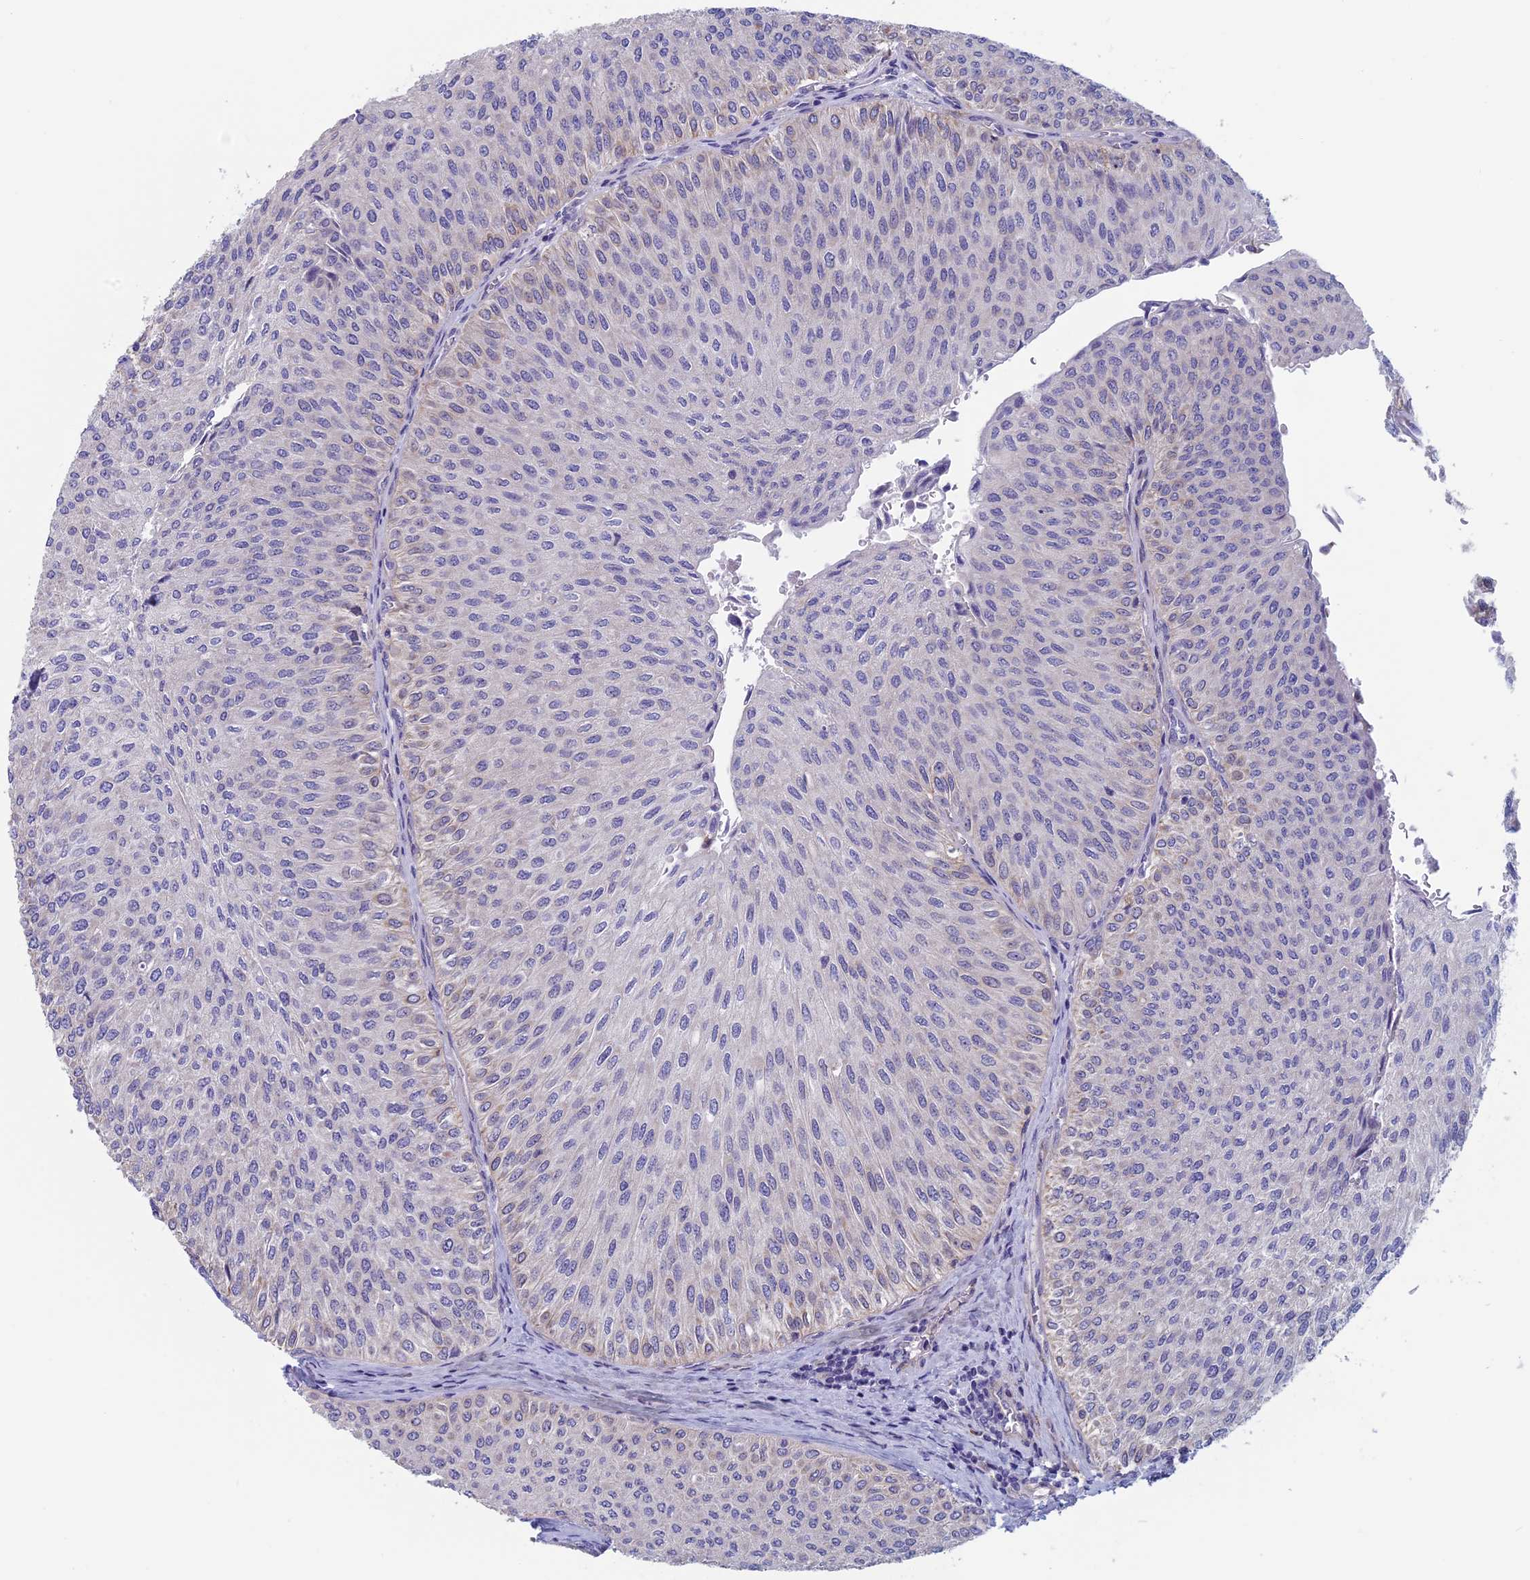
{"staining": {"intensity": "negative", "quantity": "none", "location": "none"}, "tissue": "urothelial cancer", "cell_type": "Tumor cells", "image_type": "cancer", "snomed": [{"axis": "morphology", "description": "Urothelial carcinoma, Low grade"}, {"axis": "topography", "description": "Urinary bladder"}], "caption": "DAB immunohistochemical staining of urothelial cancer shows no significant expression in tumor cells.", "gene": "CNOT6L", "patient": {"sex": "male", "age": 78}}